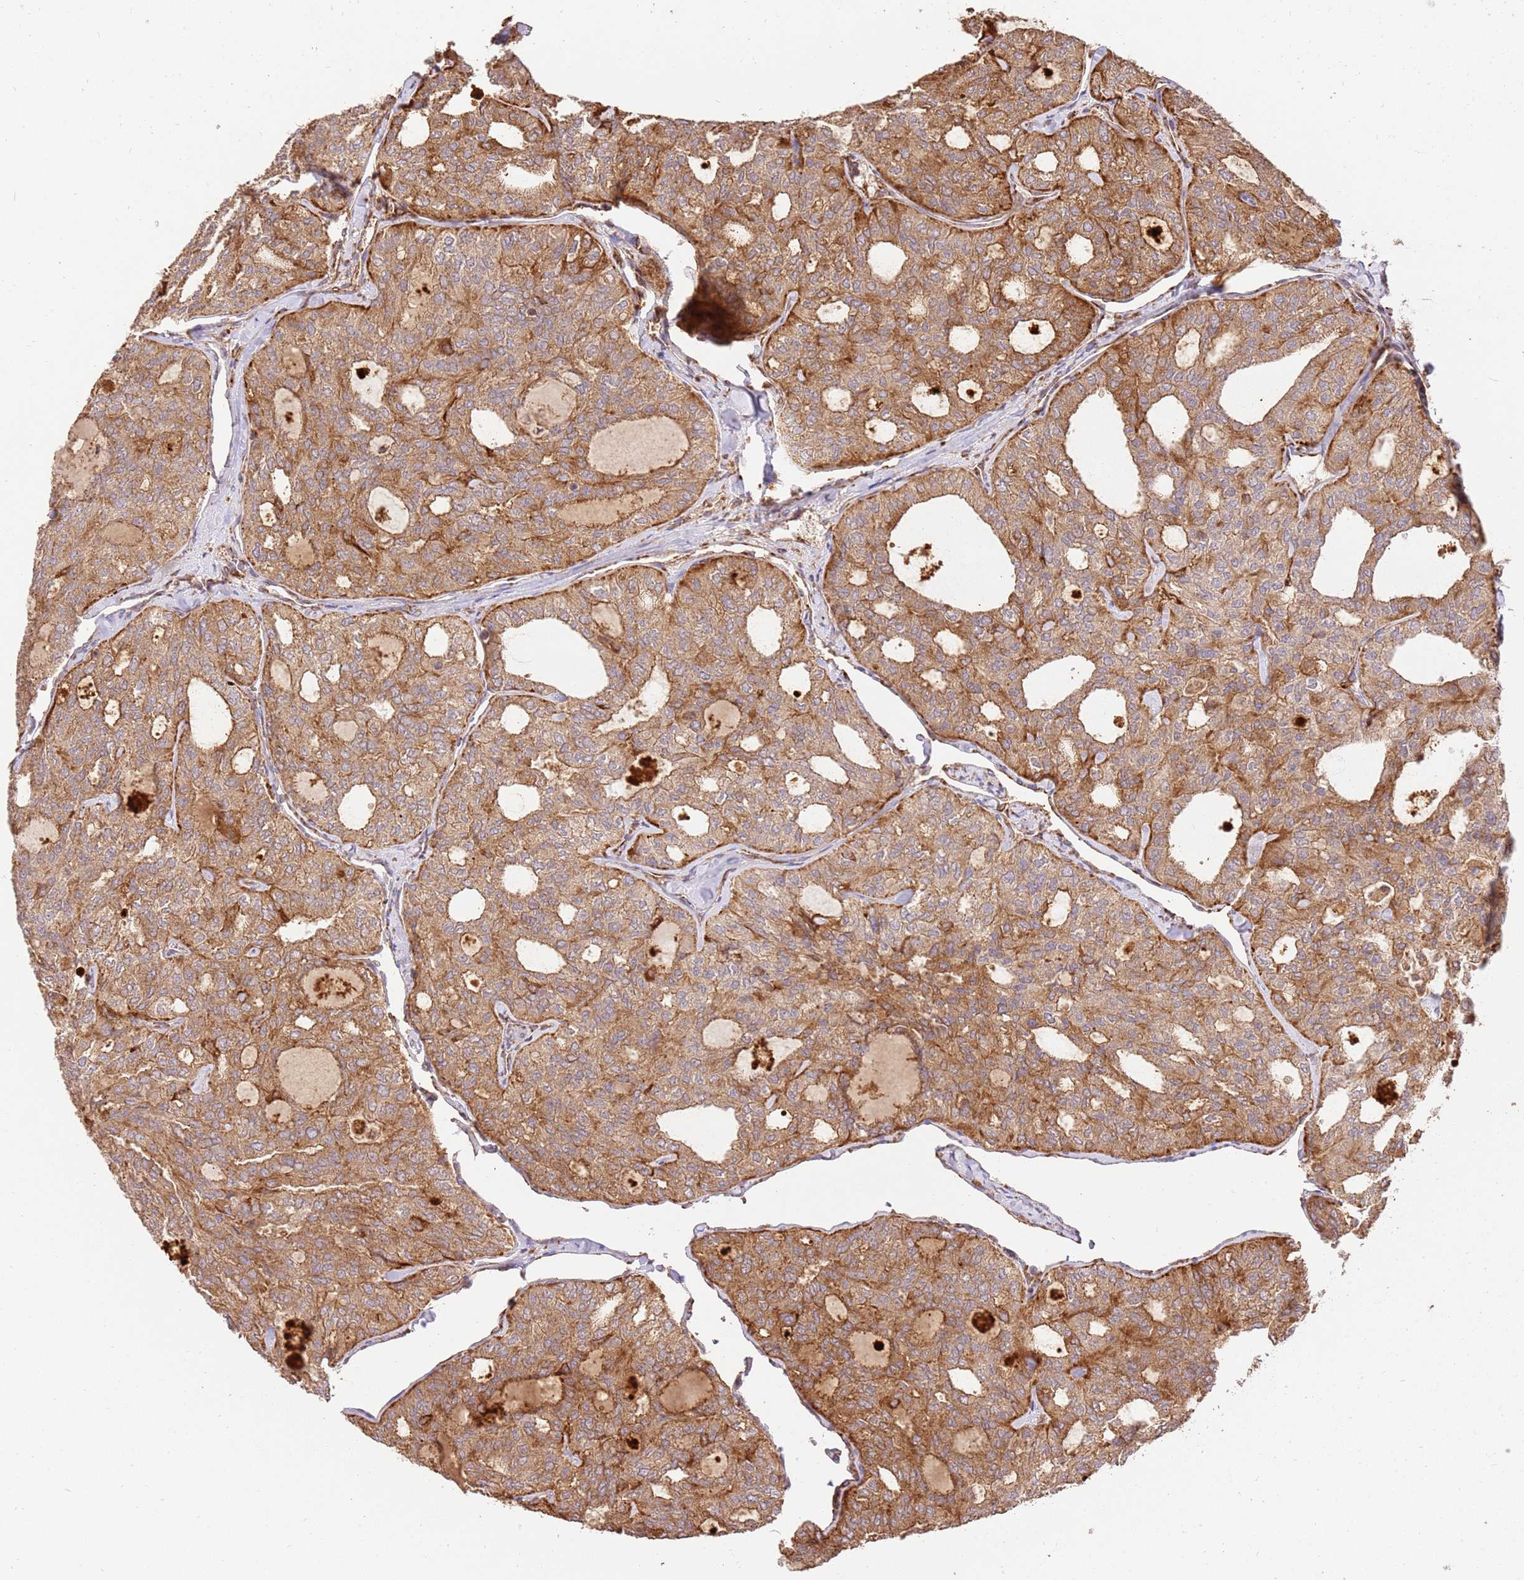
{"staining": {"intensity": "moderate", "quantity": ">75%", "location": "cytoplasmic/membranous"}, "tissue": "thyroid cancer", "cell_type": "Tumor cells", "image_type": "cancer", "snomed": [{"axis": "morphology", "description": "Follicular adenoma carcinoma, NOS"}, {"axis": "topography", "description": "Thyroid gland"}], "caption": "Follicular adenoma carcinoma (thyroid) tissue shows moderate cytoplasmic/membranous positivity in approximately >75% of tumor cells, visualized by immunohistochemistry.", "gene": "SPATA2L", "patient": {"sex": "male", "age": 75}}